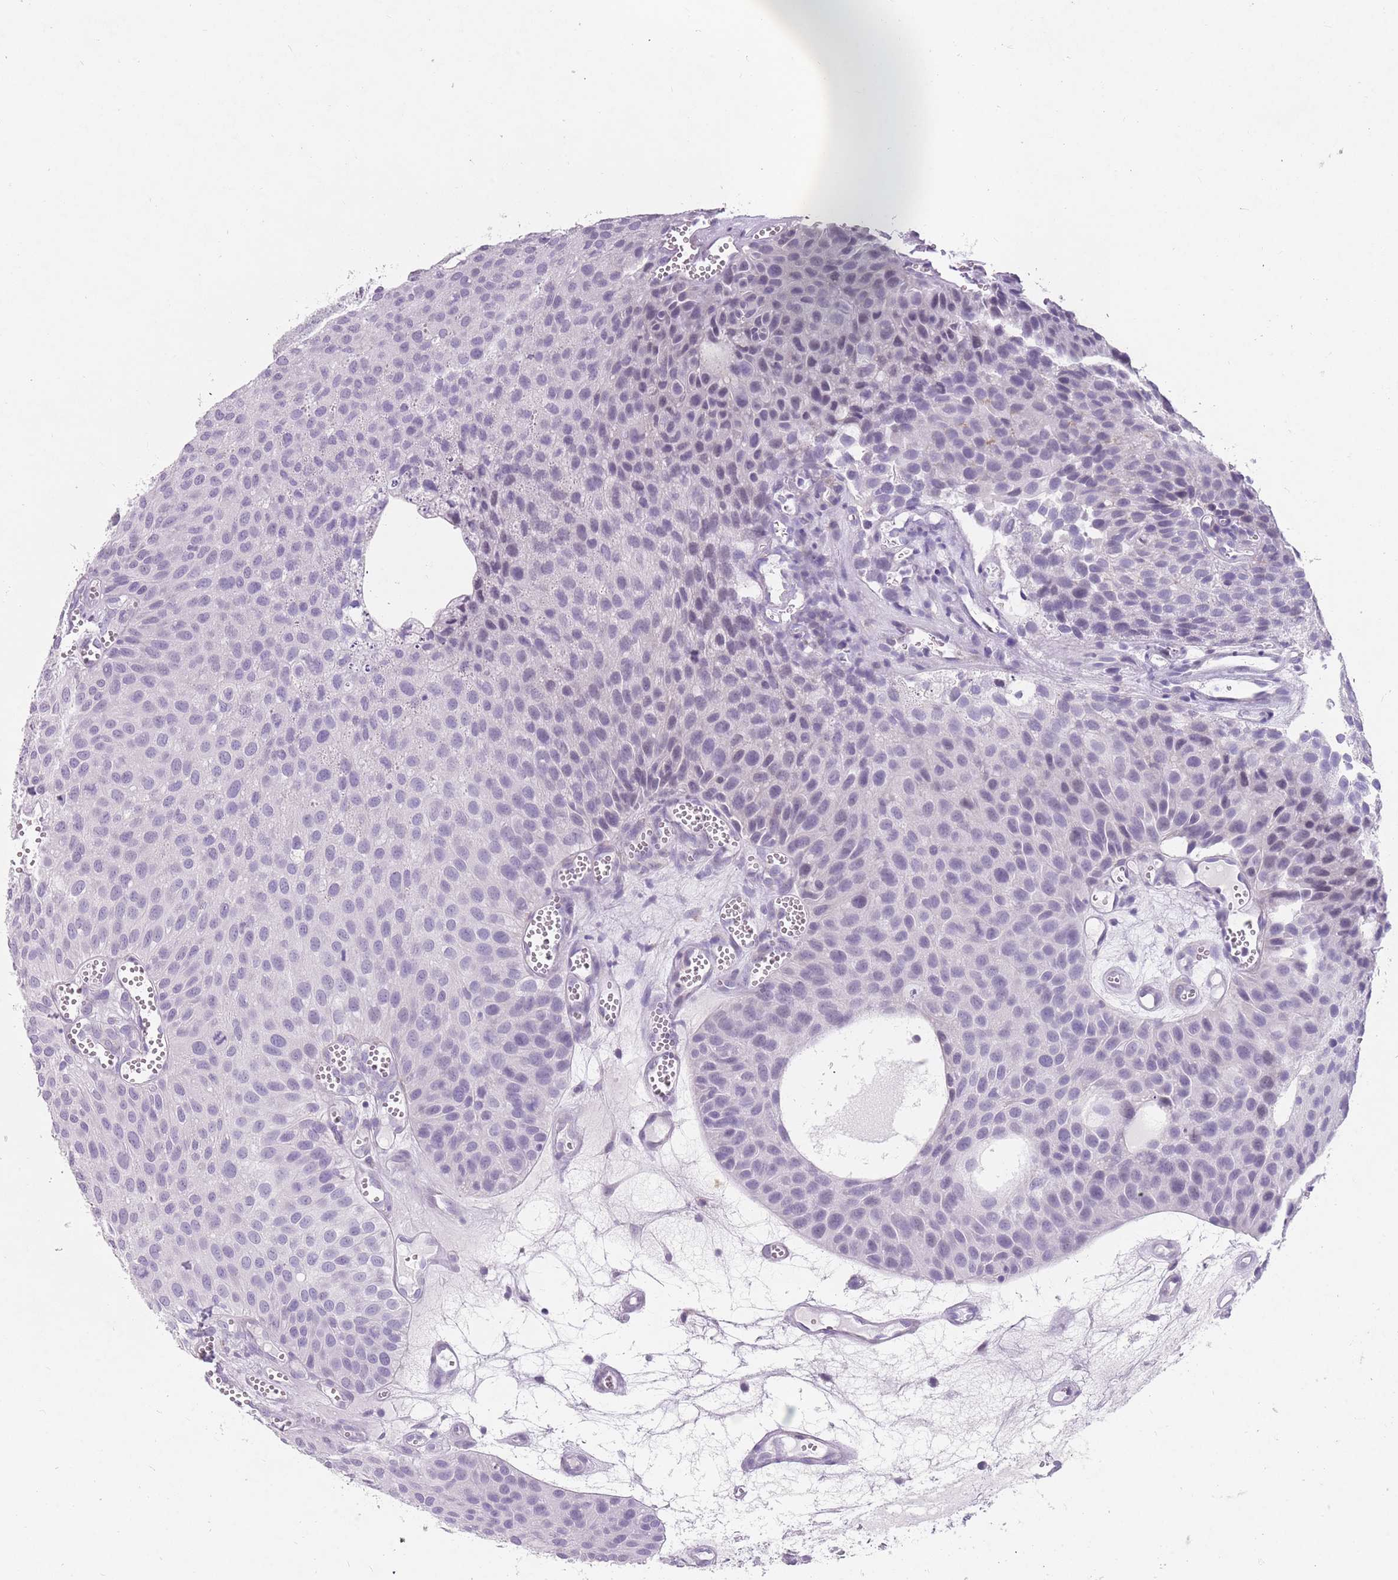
{"staining": {"intensity": "negative", "quantity": "none", "location": "none"}, "tissue": "urothelial cancer", "cell_type": "Tumor cells", "image_type": "cancer", "snomed": [{"axis": "morphology", "description": "Urothelial carcinoma, Low grade"}, {"axis": "topography", "description": "Urinary bladder"}], "caption": "IHC image of neoplastic tissue: human urothelial cancer stained with DAB demonstrates no significant protein positivity in tumor cells.", "gene": "DDX4", "patient": {"sex": "male", "age": 88}}